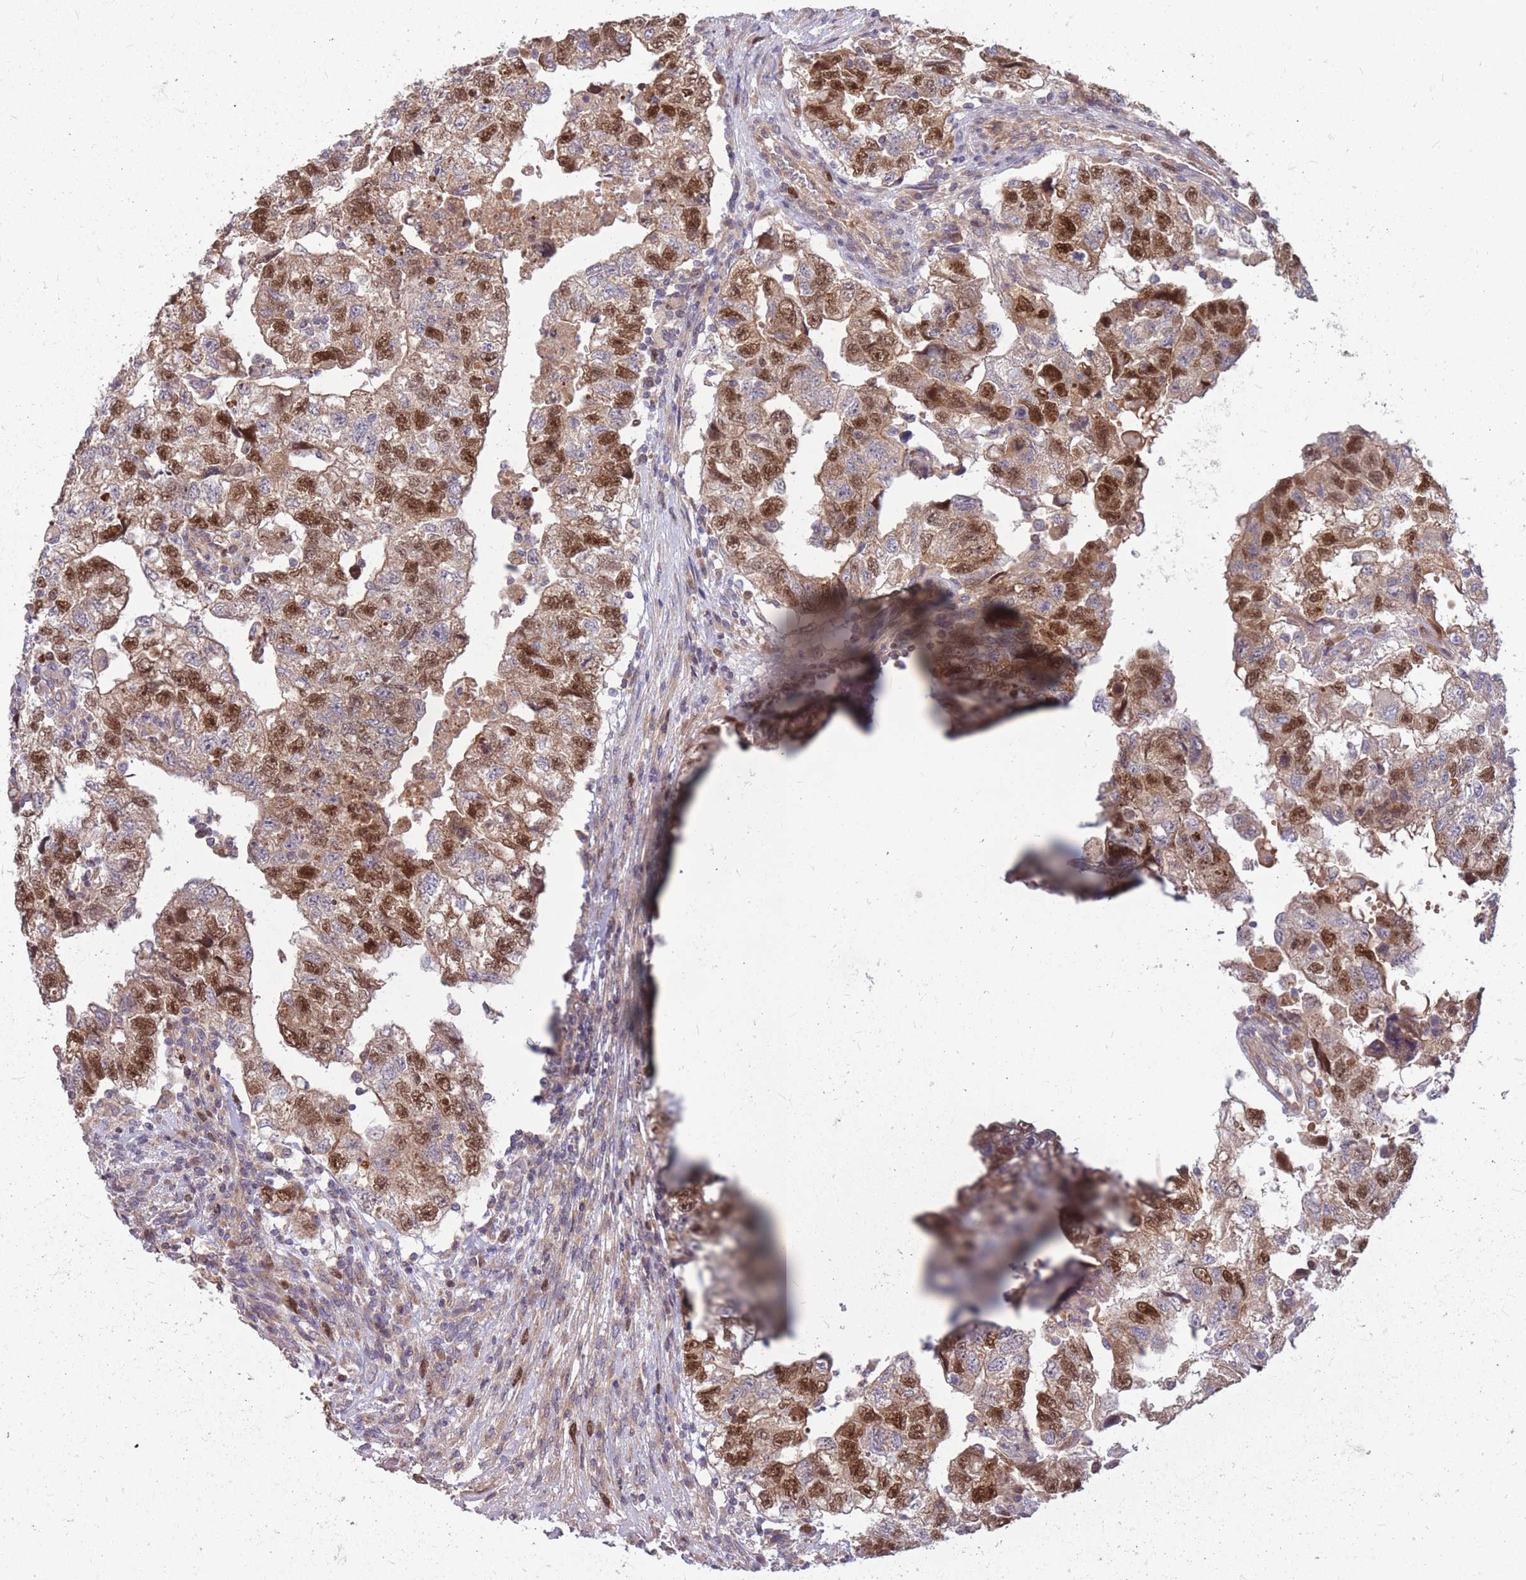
{"staining": {"intensity": "strong", "quantity": "25%-75%", "location": "nuclear"}, "tissue": "testis cancer", "cell_type": "Tumor cells", "image_type": "cancer", "snomed": [{"axis": "morphology", "description": "Carcinoma, Embryonal, NOS"}, {"axis": "topography", "description": "Testis"}], "caption": "Immunohistochemical staining of testis embryonal carcinoma exhibits high levels of strong nuclear protein positivity in about 25%-75% of tumor cells.", "gene": "GMNN", "patient": {"sex": "male", "age": 36}}